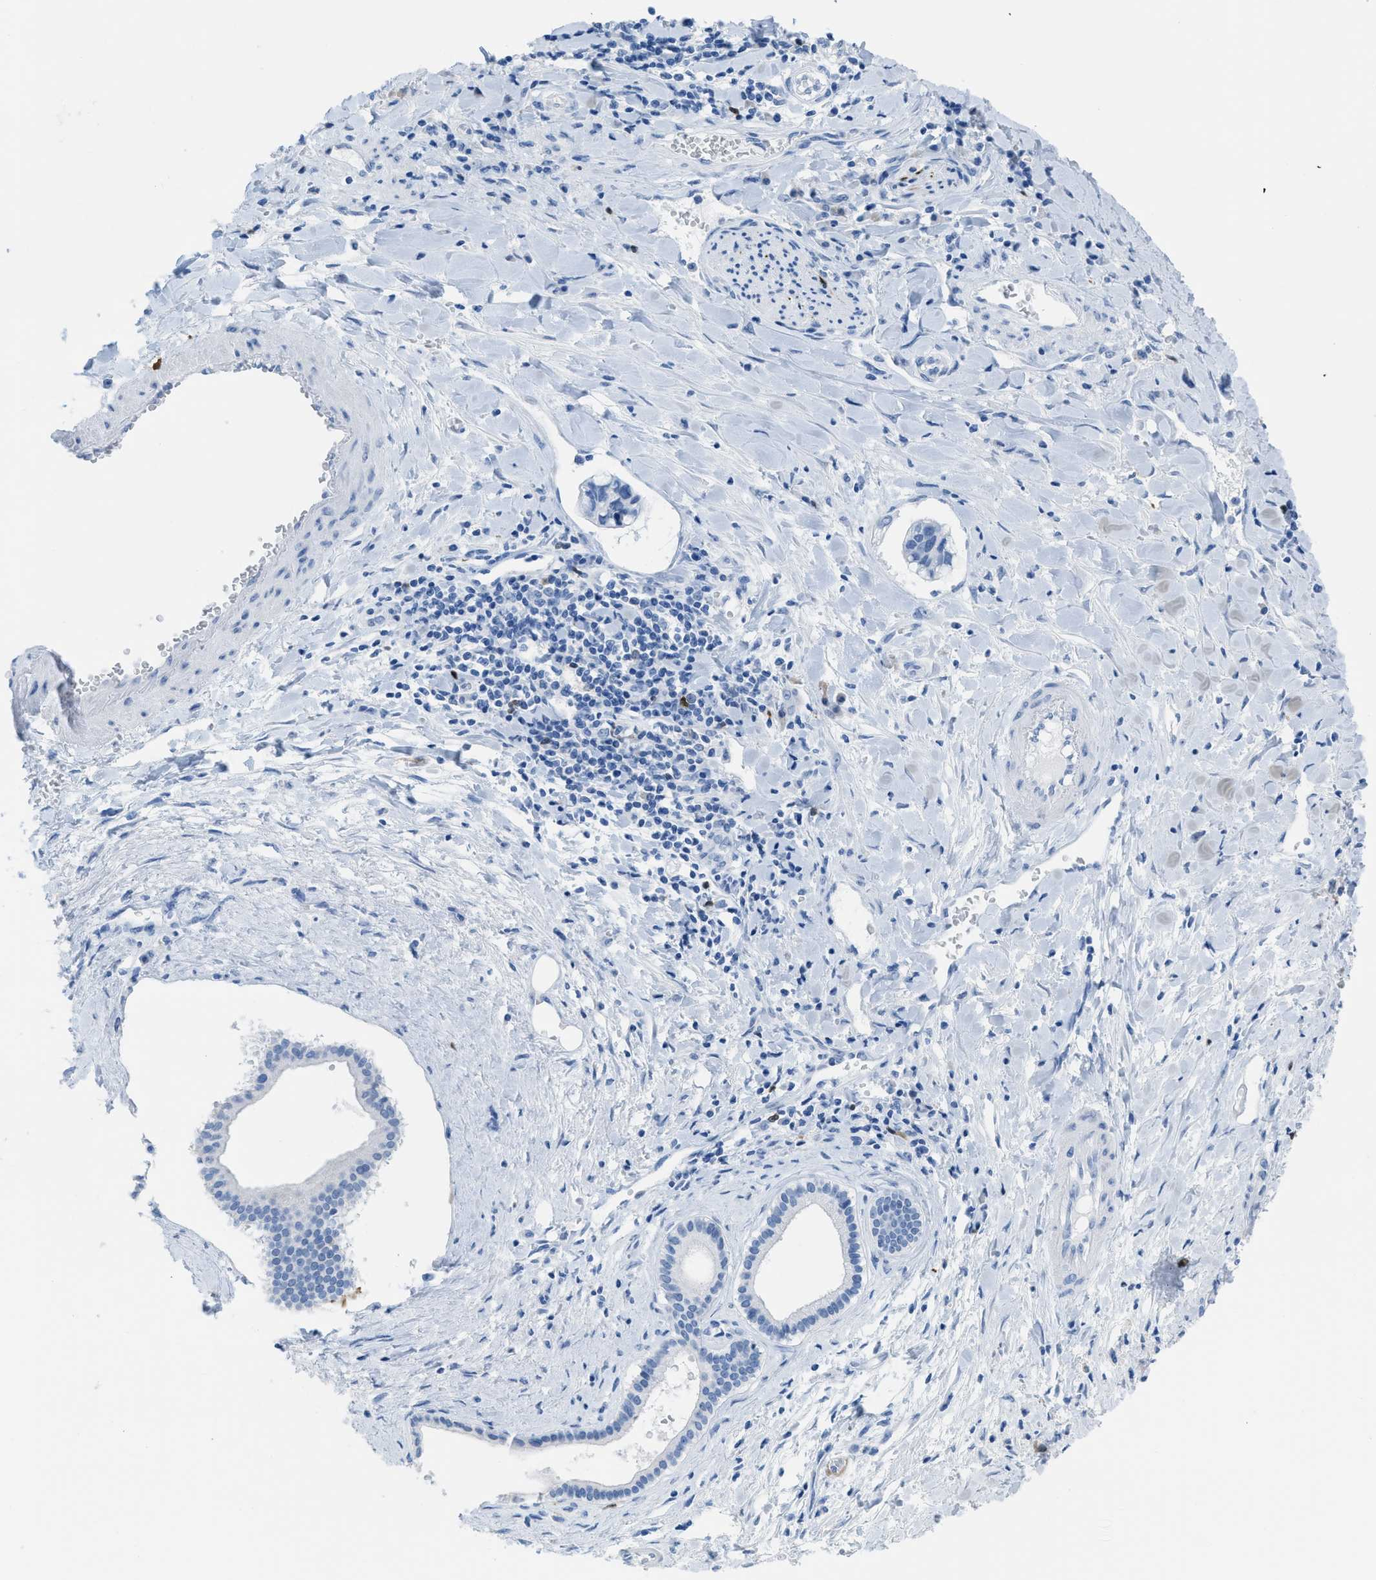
{"staining": {"intensity": "negative", "quantity": "none", "location": "none"}, "tissue": "liver cancer", "cell_type": "Tumor cells", "image_type": "cancer", "snomed": [{"axis": "morphology", "description": "Cholangiocarcinoma"}, {"axis": "topography", "description": "Liver"}], "caption": "IHC histopathology image of liver cancer stained for a protein (brown), which demonstrates no positivity in tumor cells.", "gene": "CDKN2A", "patient": {"sex": "female", "age": 65}}